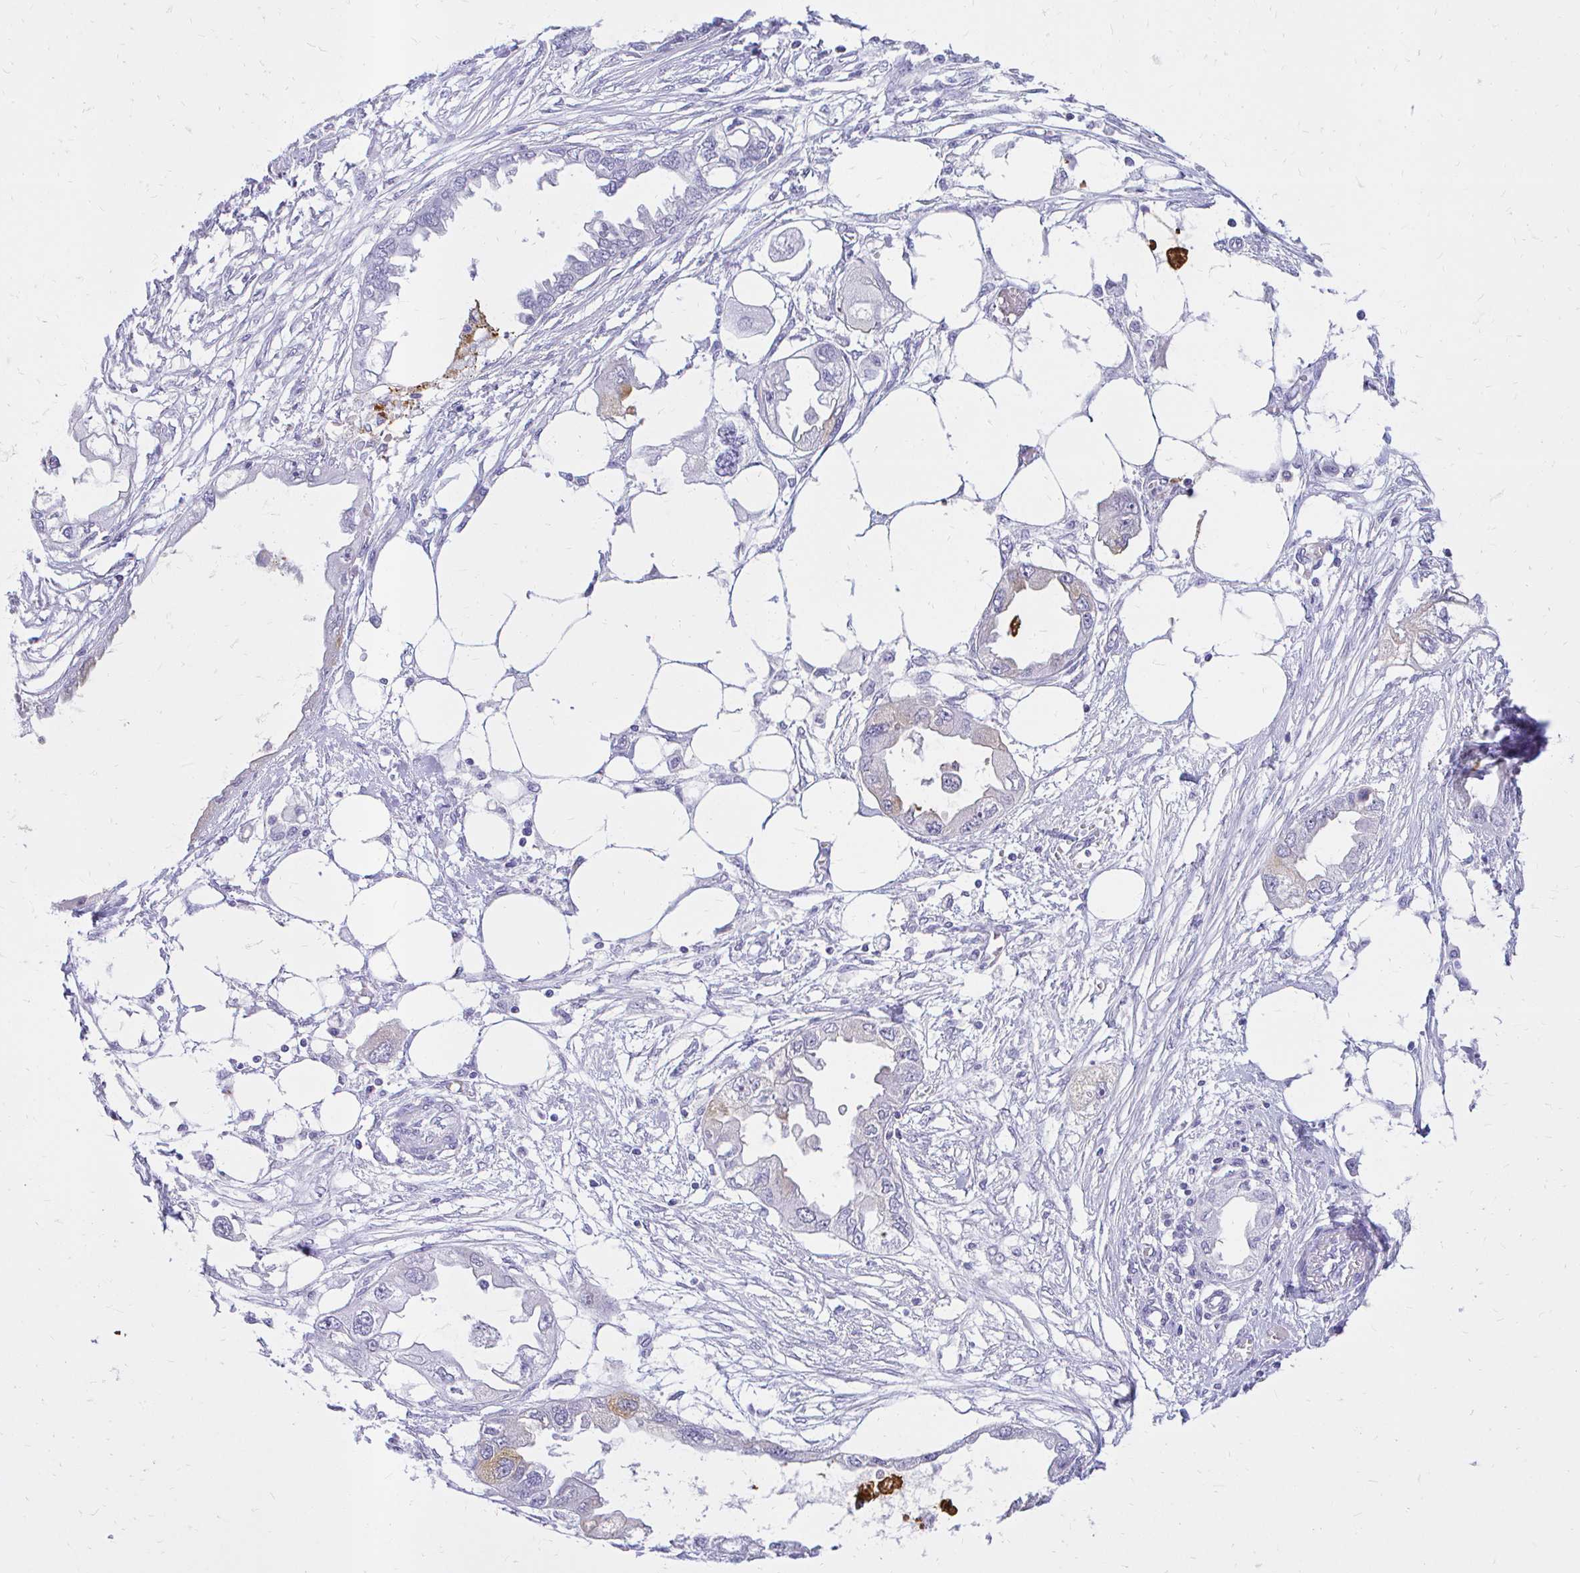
{"staining": {"intensity": "weak", "quantity": "<25%", "location": "cytoplasmic/membranous"}, "tissue": "endometrial cancer", "cell_type": "Tumor cells", "image_type": "cancer", "snomed": [{"axis": "morphology", "description": "Adenocarcinoma, NOS"}, {"axis": "morphology", "description": "Adenocarcinoma, metastatic, NOS"}, {"axis": "topography", "description": "Adipose tissue"}, {"axis": "topography", "description": "Endometrium"}], "caption": "DAB (3,3'-diaminobenzidine) immunohistochemical staining of endometrial cancer (metastatic adenocarcinoma) exhibits no significant positivity in tumor cells.", "gene": "FATE1", "patient": {"sex": "female", "age": 67}}